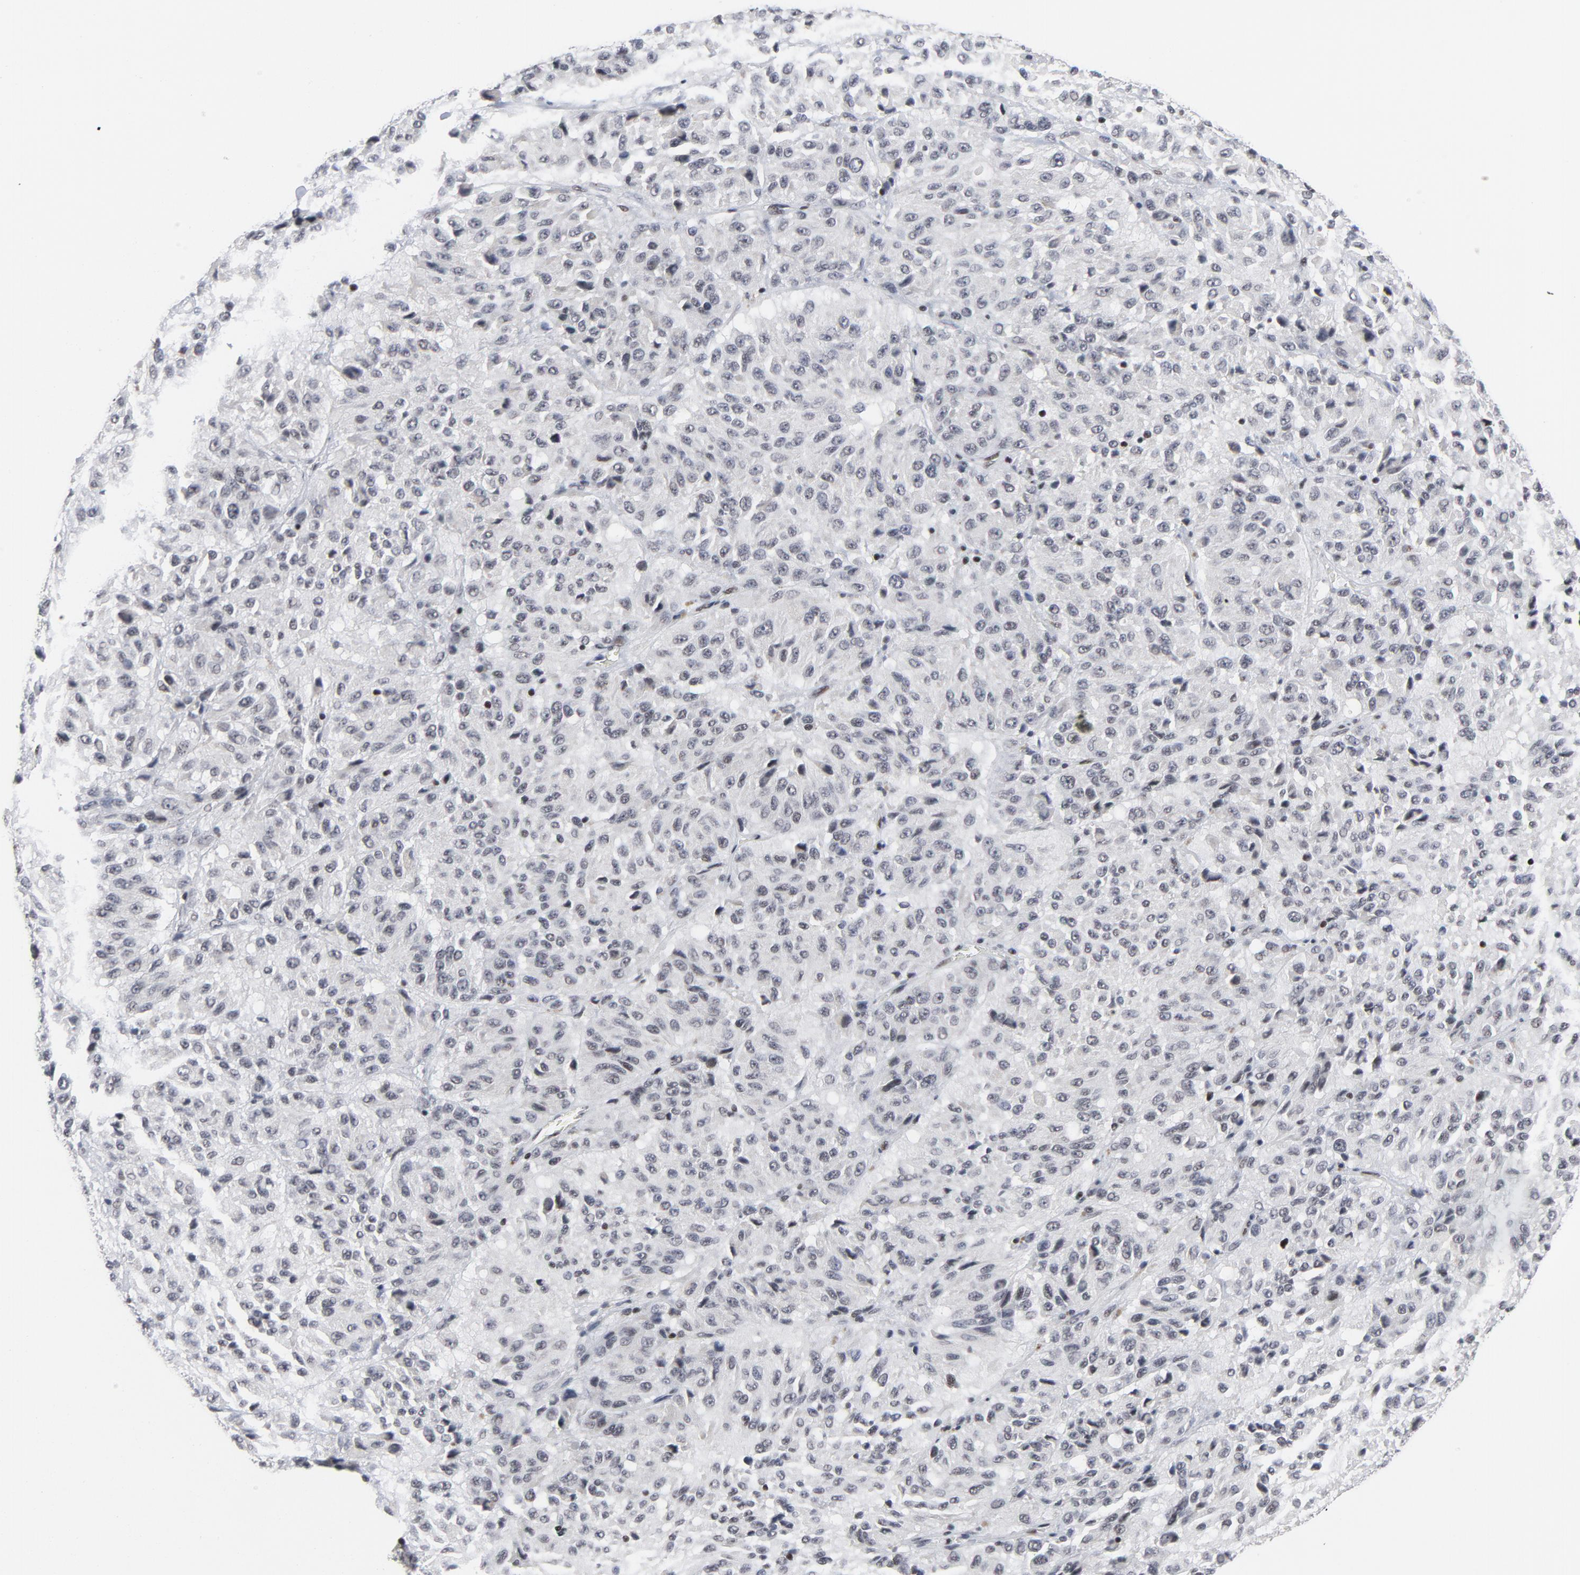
{"staining": {"intensity": "weak", "quantity": "<25%", "location": "nuclear"}, "tissue": "melanoma", "cell_type": "Tumor cells", "image_type": "cancer", "snomed": [{"axis": "morphology", "description": "Malignant melanoma, Metastatic site"}, {"axis": "topography", "description": "Lung"}], "caption": "Immunohistochemistry (IHC) histopathology image of human malignant melanoma (metastatic site) stained for a protein (brown), which demonstrates no staining in tumor cells.", "gene": "GABPA", "patient": {"sex": "male", "age": 64}}